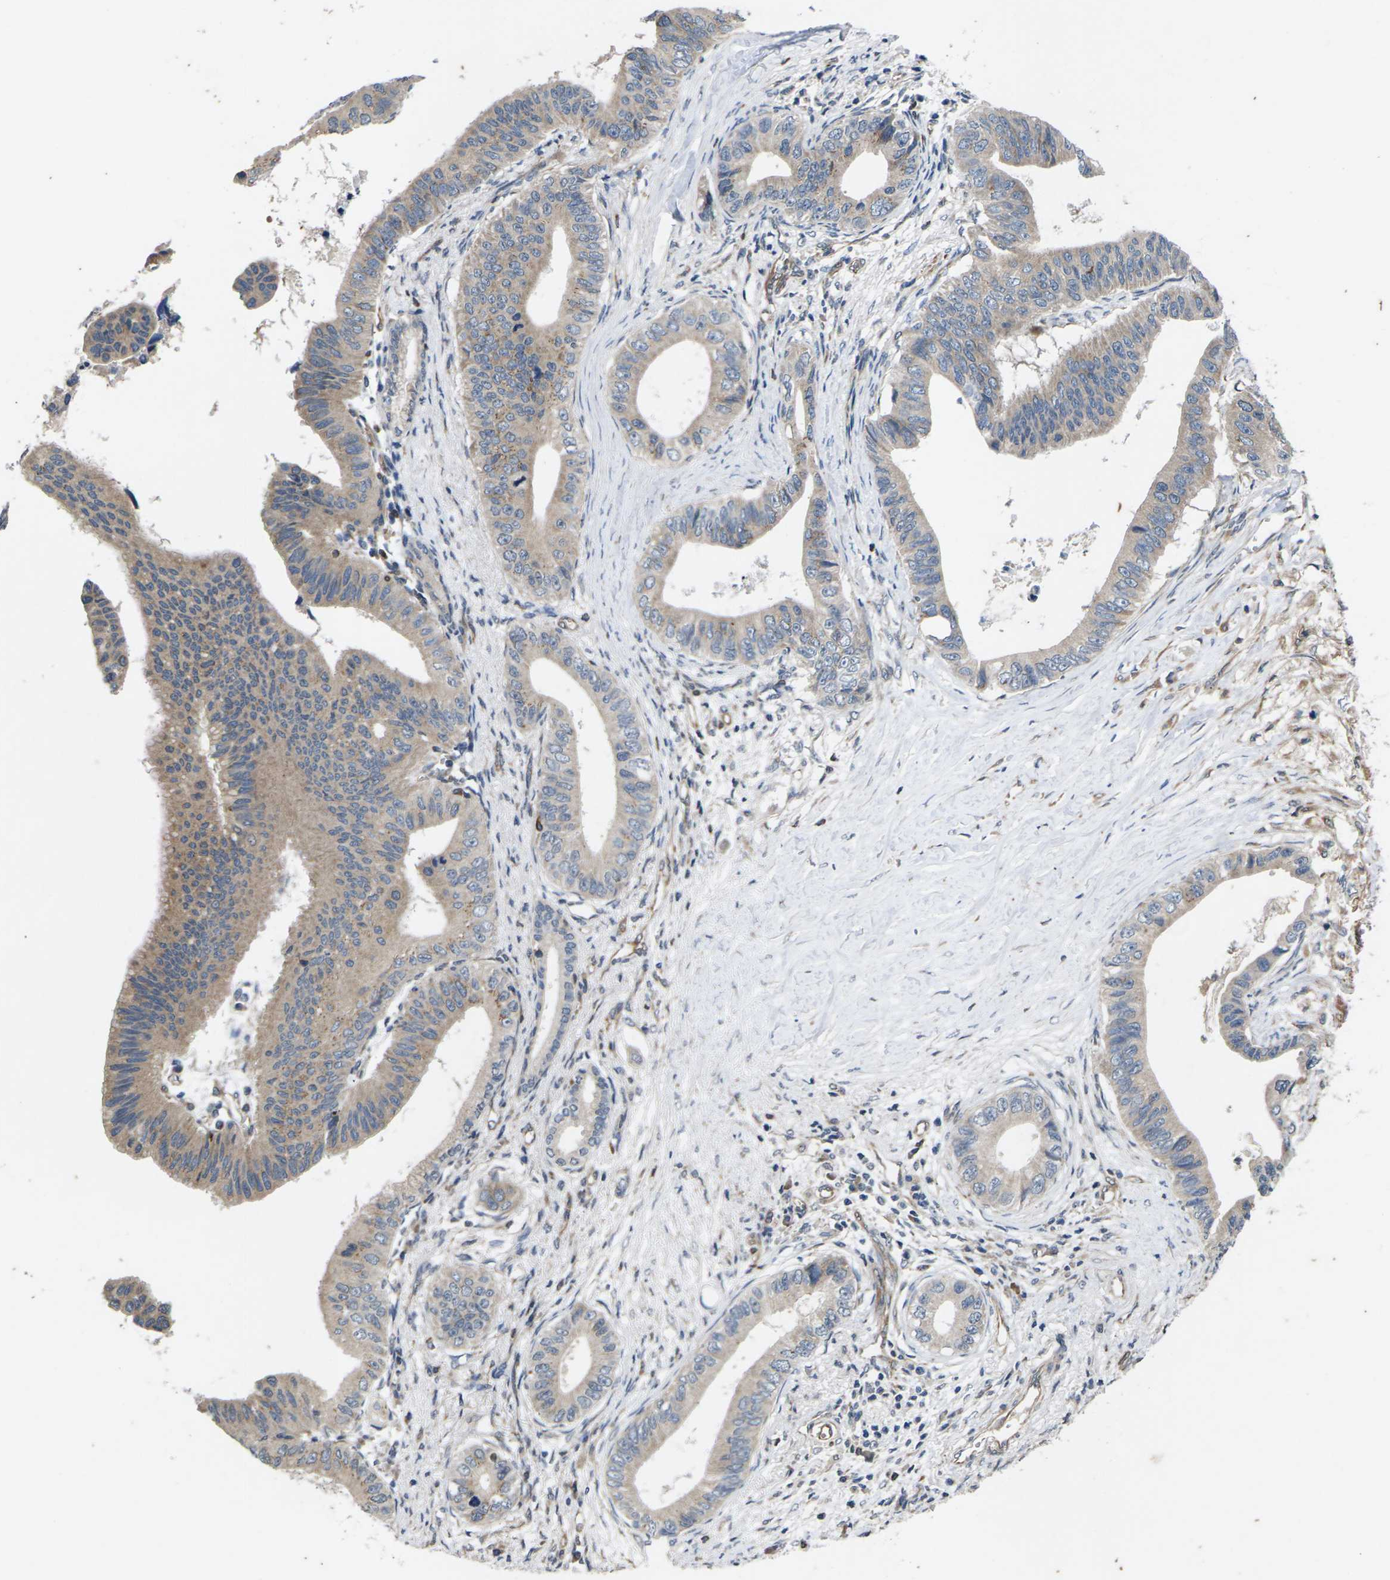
{"staining": {"intensity": "weak", "quantity": ">75%", "location": "cytoplasmic/membranous"}, "tissue": "pancreatic cancer", "cell_type": "Tumor cells", "image_type": "cancer", "snomed": [{"axis": "morphology", "description": "Adenocarcinoma, NOS"}, {"axis": "topography", "description": "Pancreas"}], "caption": "Adenocarcinoma (pancreatic) stained for a protein demonstrates weak cytoplasmic/membranous positivity in tumor cells. (DAB (3,3'-diaminobenzidine) = brown stain, brightfield microscopy at high magnification).", "gene": "DKK2", "patient": {"sex": "male", "age": 77}}